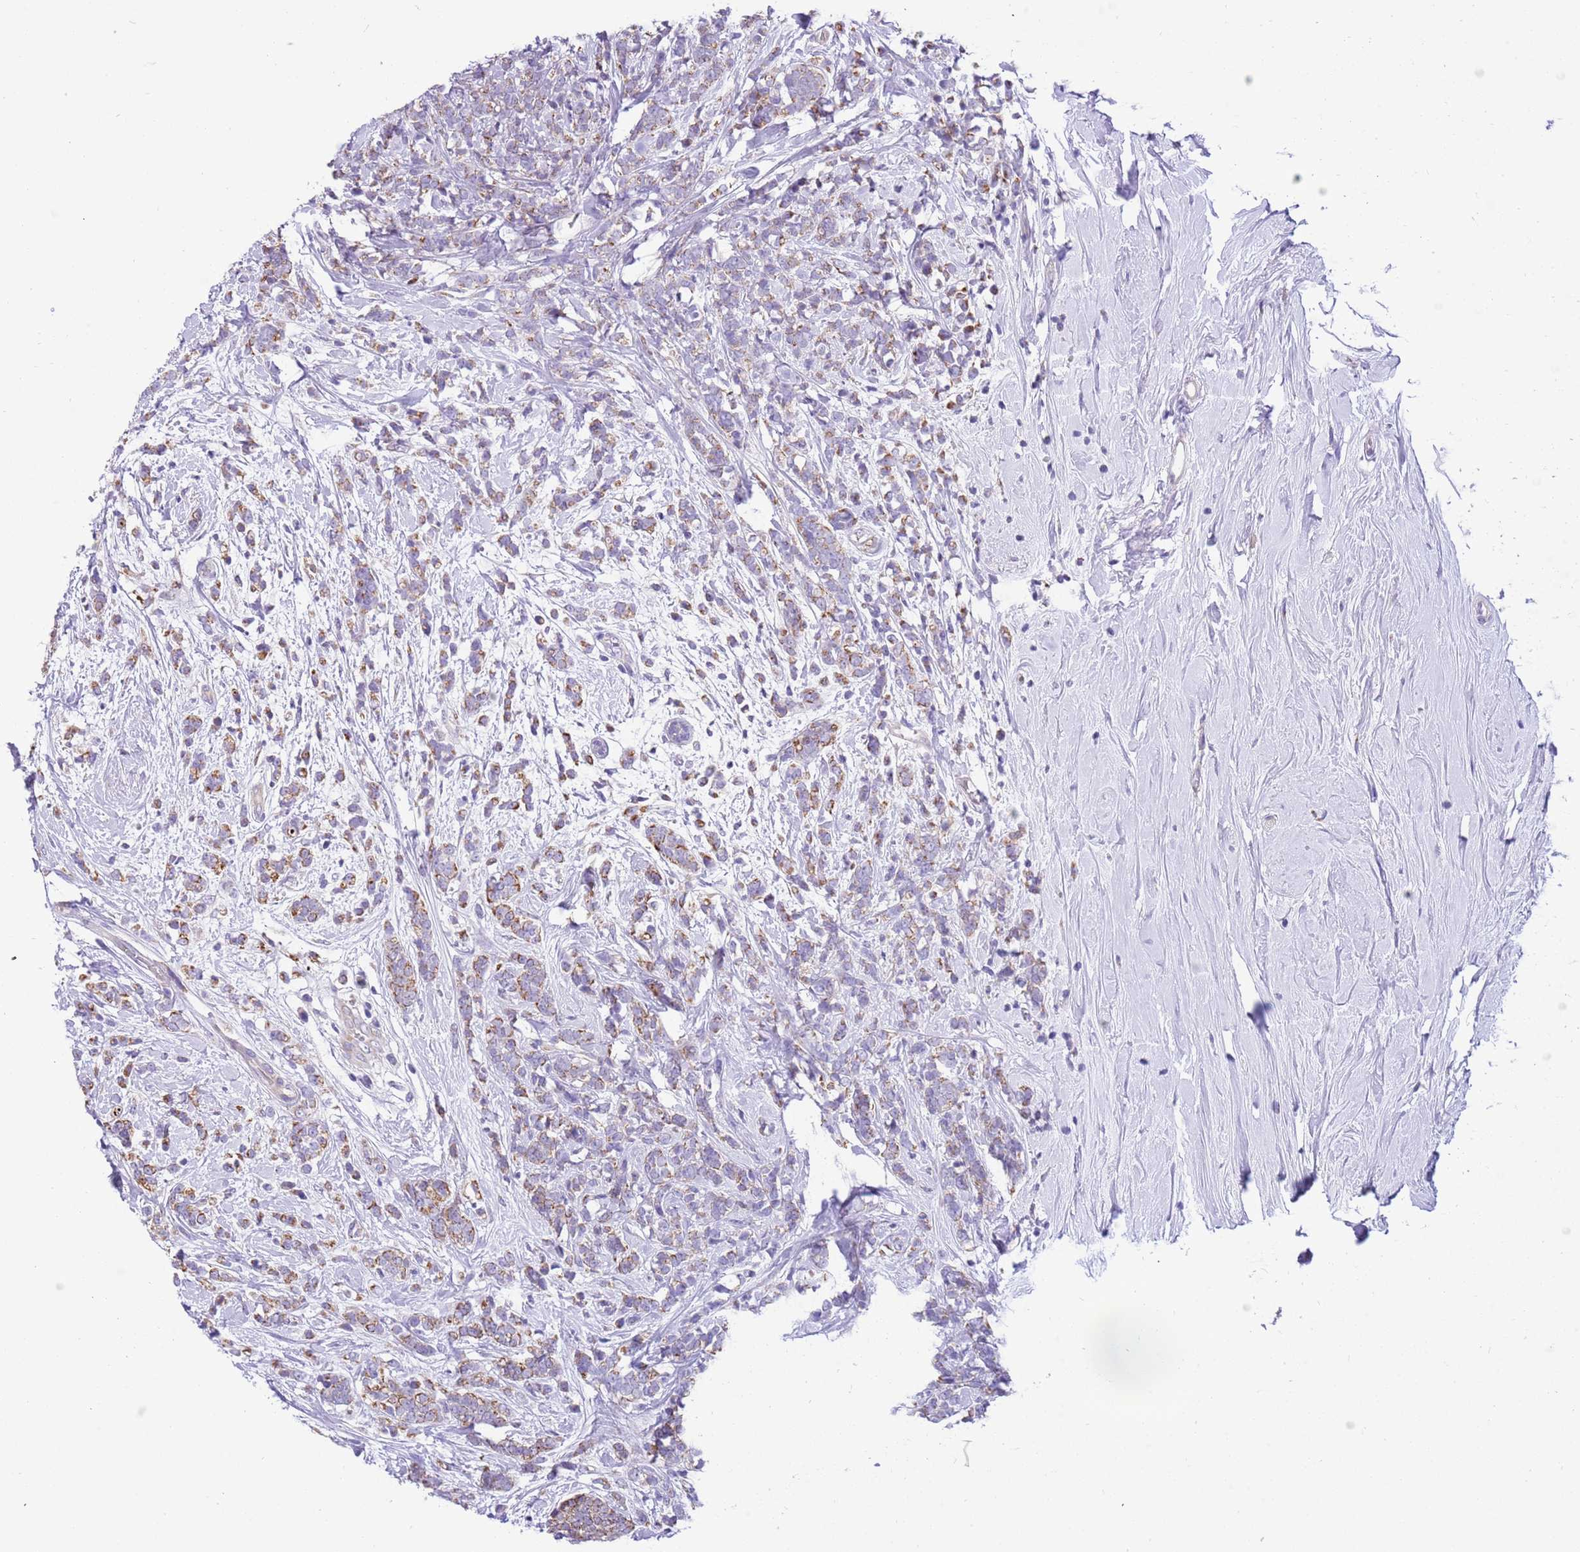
{"staining": {"intensity": "moderate", "quantity": "25%-75%", "location": "cytoplasmic/membranous"}, "tissue": "breast cancer", "cell_type": "Tumor cells", "image_type": "cancer", "snomed": [{"axis": "morphology", "description": "Lobular carcinoma"}, {"axis": "topography", "description": "Breast"}], "caption": "Tumor cells display medium levels of moderate cytoplasmic/membranous staining in approximately 25%-75% of cells in breast cancer. (DAB (3,3'-diaminobenzidine) IHC, brown staining for protein, blue staining for nuclei).", "gene": "COX17", "patient": {"sex": "female", "age": 58}}